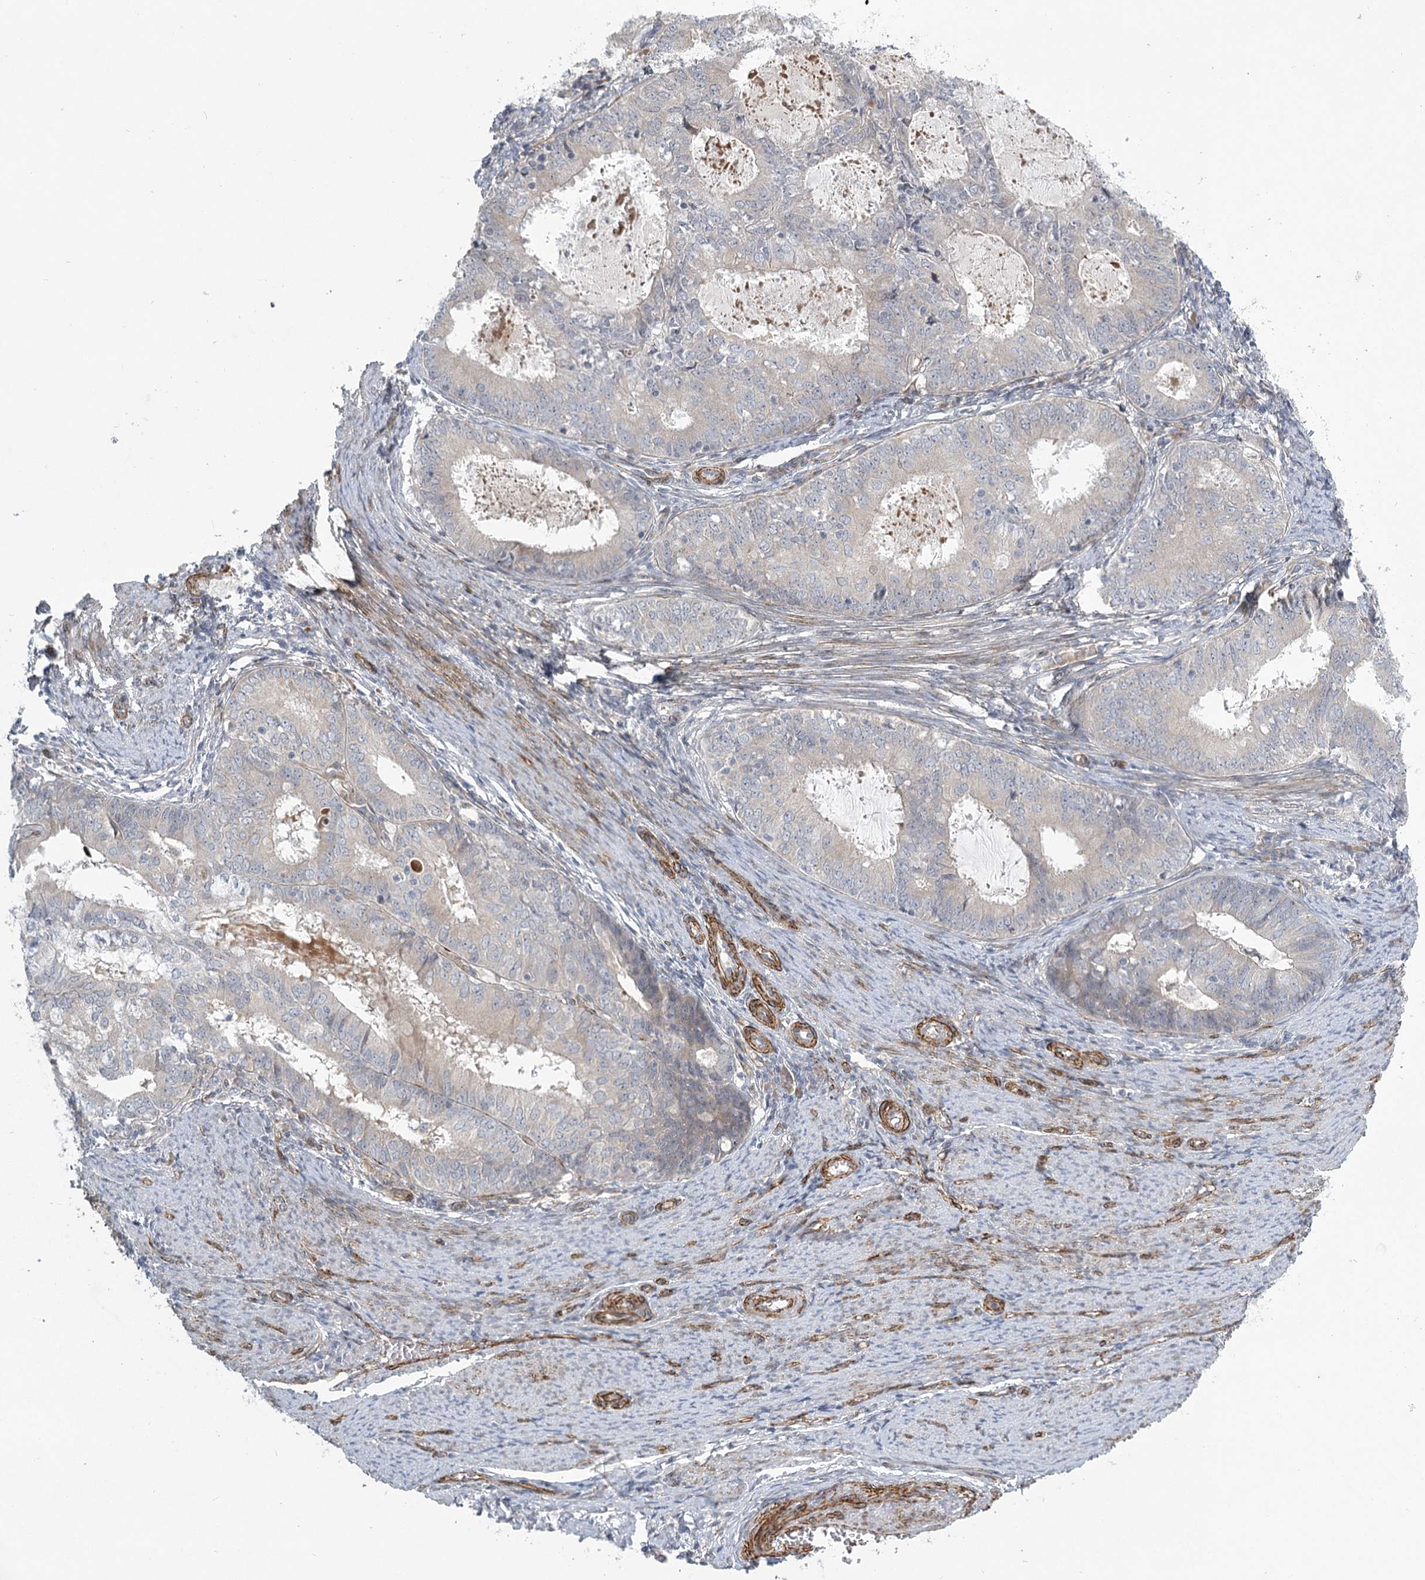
{"staining": {"intensity": "negative", "quantity": "none", "location": "none"}, "tissue": "endometrial cancer", "cell_type": "Tumor cells", "image_type": "cancer", "snomed": [{"axis": "morphology", "description": "Adenocarcinoma, NOS"}, {"axis": "topography", "description": "Endometrium"}], "caption": "An image of endometrial cancer stained for a protein demonstrates no brown staining in tumor cells. (Brightfield microscopy of DAB (3,3'-diaminobenzidine) IHC at high magnification).", "gene": "MEPE", "patient": {"sex": "female", "age": 57}}